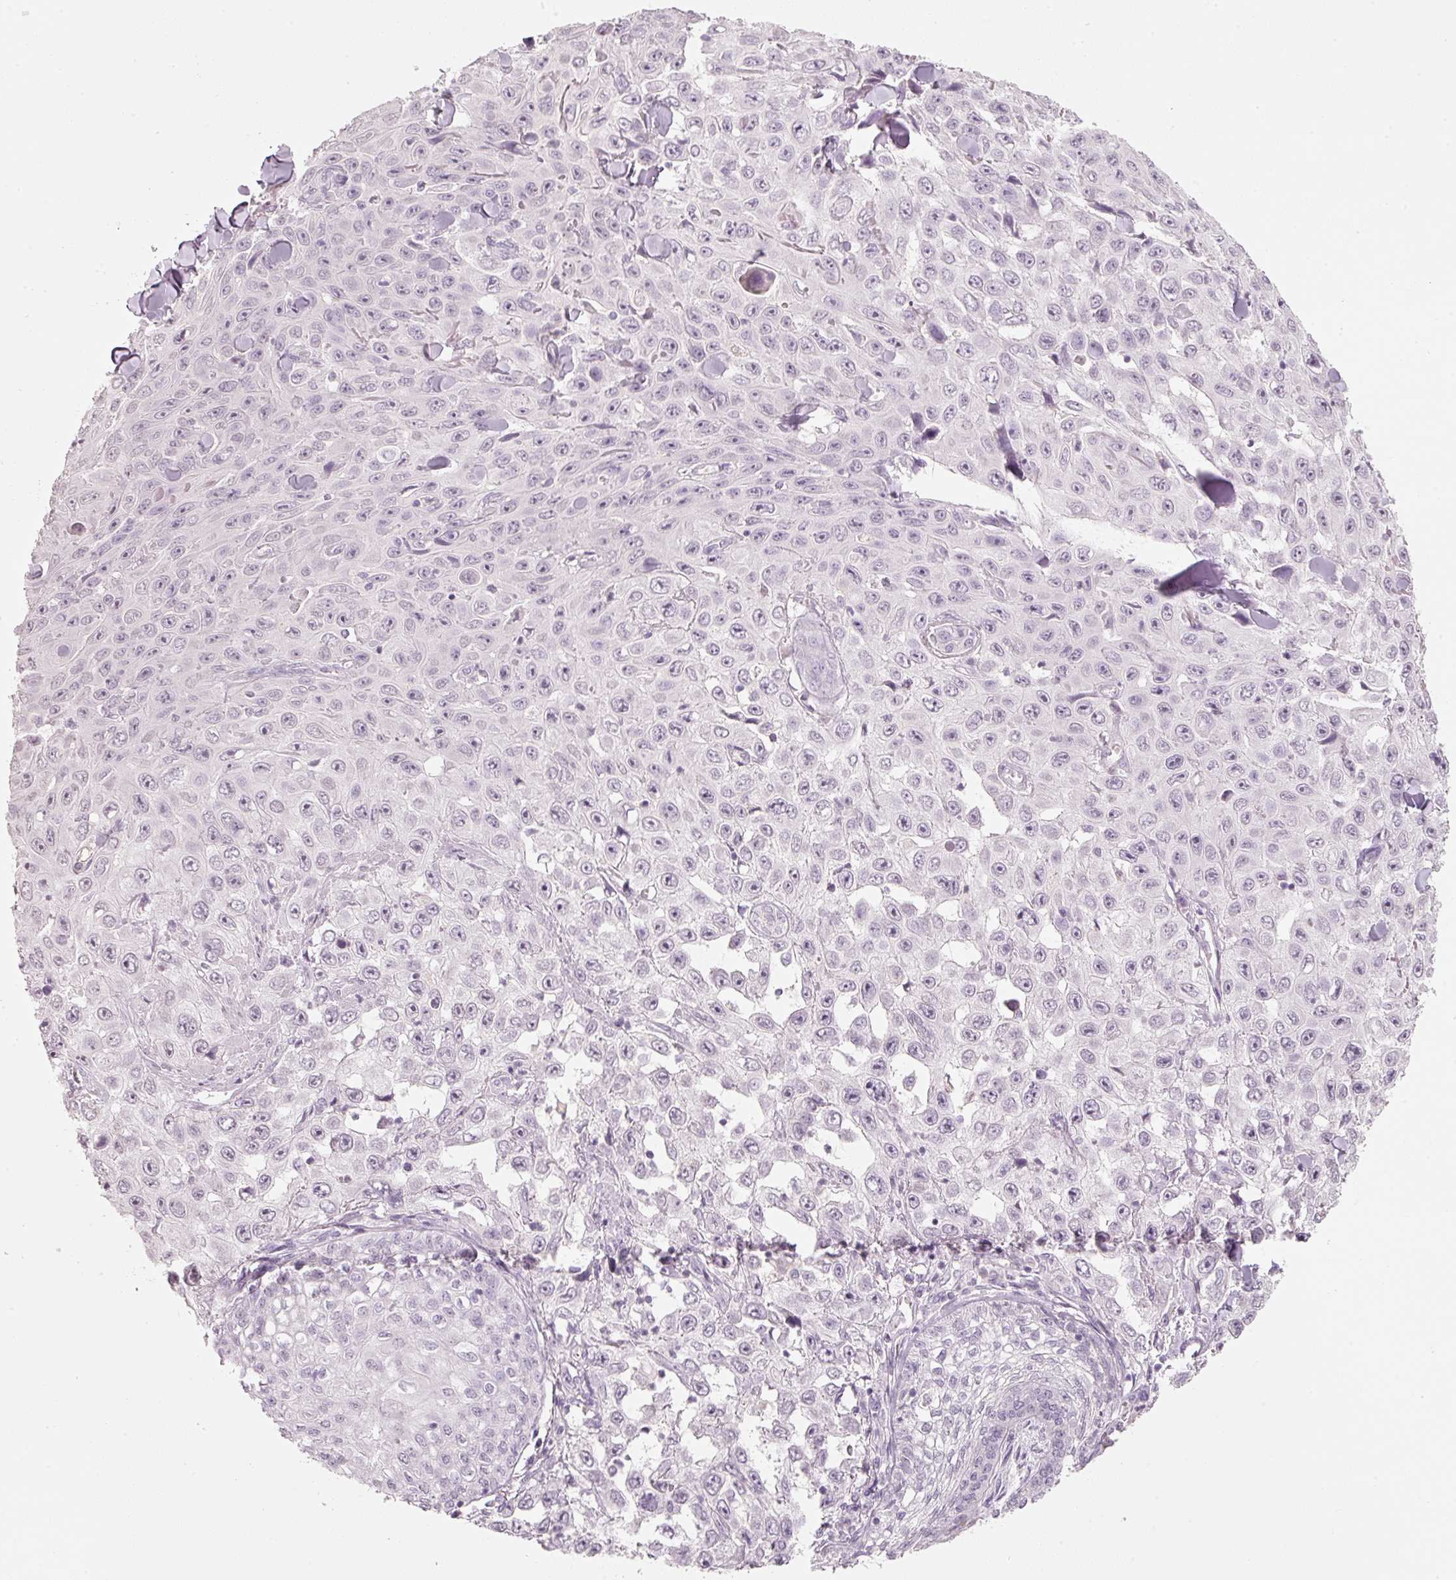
{"staining": {"intensity": "negative", "quantity": "none", "location": "none"}, "tissue": "skin cancer", "cell_type": "Tumor cells", "image_type": "cancer", "snomed": [{"axis": "morphology", "description": "Squamous cell carcinoma, NOS"}, {"axis": "topography", "description": "Skin"}], "caption": "Tumor cells show no significant protein positivity in skin cancer.", "gene": "STEAP1", "patient": {"sex": "male", "age": 82}}